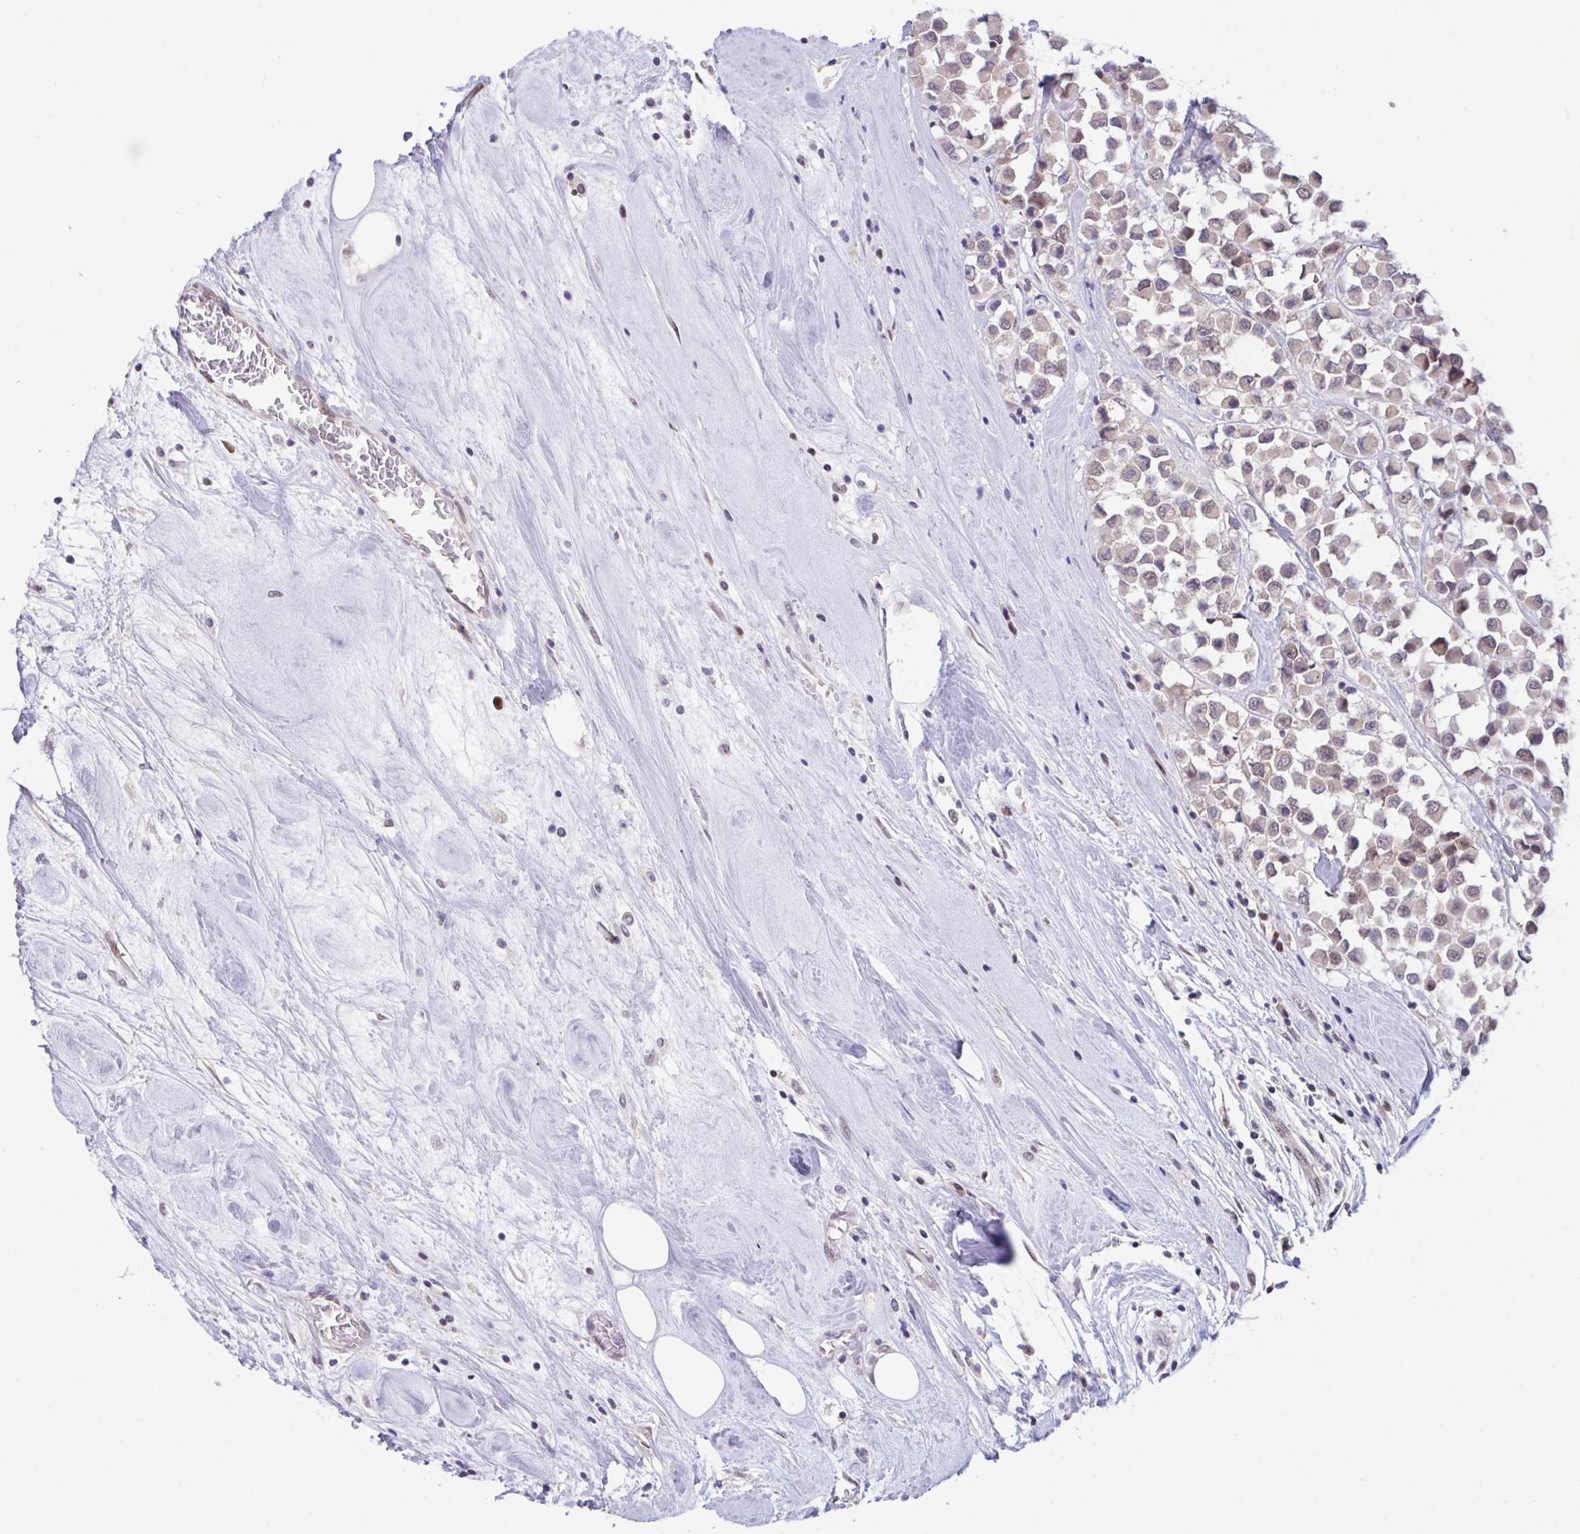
{"staining": {"intensity": "weak", "quantity": "<25%", "location": "nuclear"}, "tissue": "breast cancer", "cell_type": "Tumor cells", "image_type": "cancer", "snomed": [{"axis": "morphology", "description": "Duct carcinoma"}, {"axis": "topography", "description": "Breast"}], "caption": "Immunohistochemistry (IHC) photomicrograph of neoplastic tissue: breast cancer (intraductal carcinoma) stained with DAB (3,3'-diaminobenzidine) reveals no significant protein expression in tumor cells.", "gene": "ZNF444", "patient": {"sex": "female", "age": 61}}